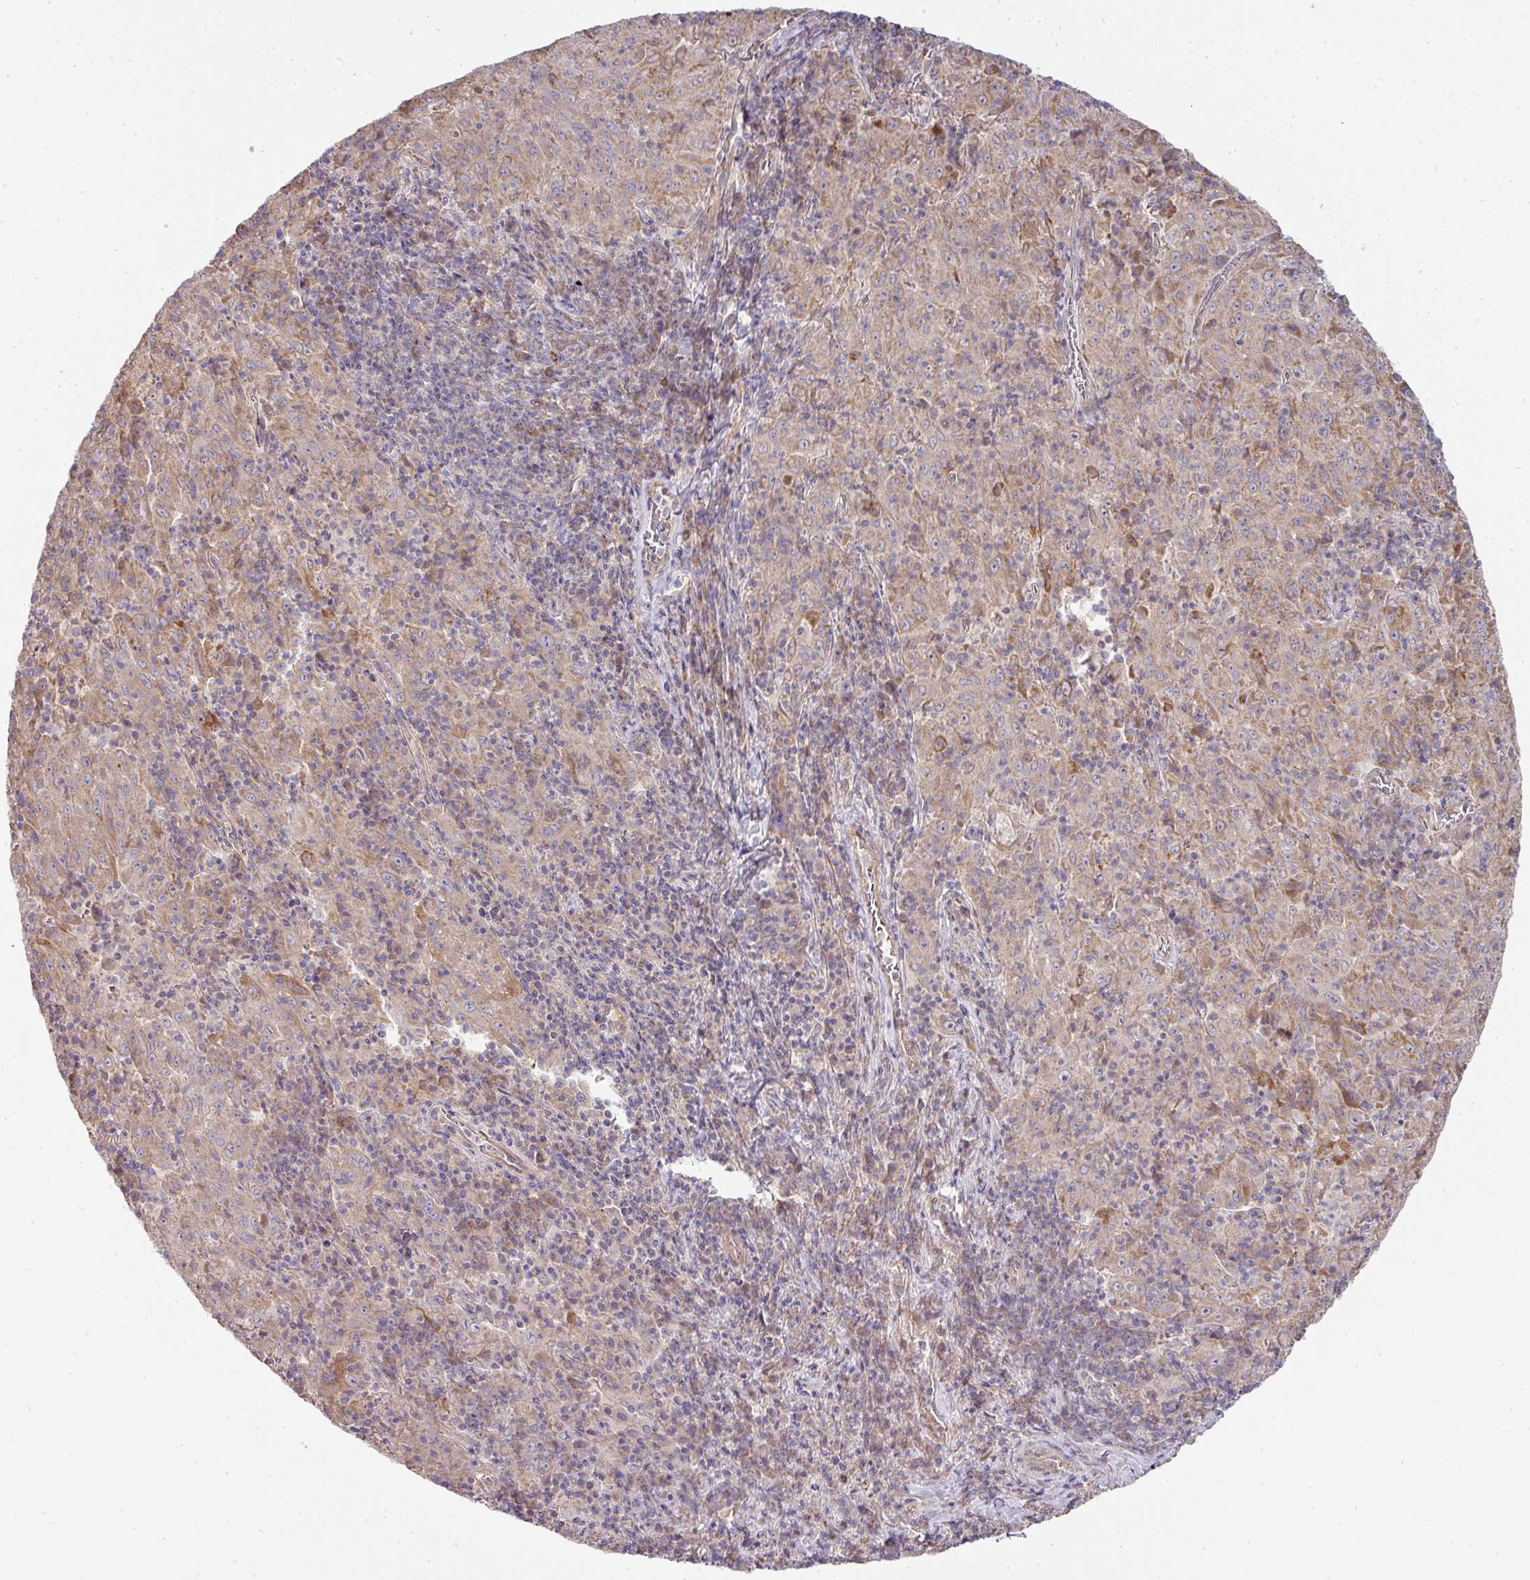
{"staining": {"intensity": "weak", "quantity": ">75%", "location": "cytoplasmic/membranous"}, "tissue": "pancreatic cancer", "cell_type": "Tumor cells", "image_type": "cancer", "snomed": [{"axis": "morphology", "description": "Adenocarcinoma, NOS"}, {"axis": "topography", "description": "Pancreas"}], "caption": "Adenocarcinoma (pancreatic) was stained to show a protein in brown. There is low levels of weak cytoplasmic/membranous staining in about >75% of tumor cells. The protein is shown in brown color, while the nuclei are stained blue.", "gene": "STK35", "patient": {"sex": "male", "age": 63}}